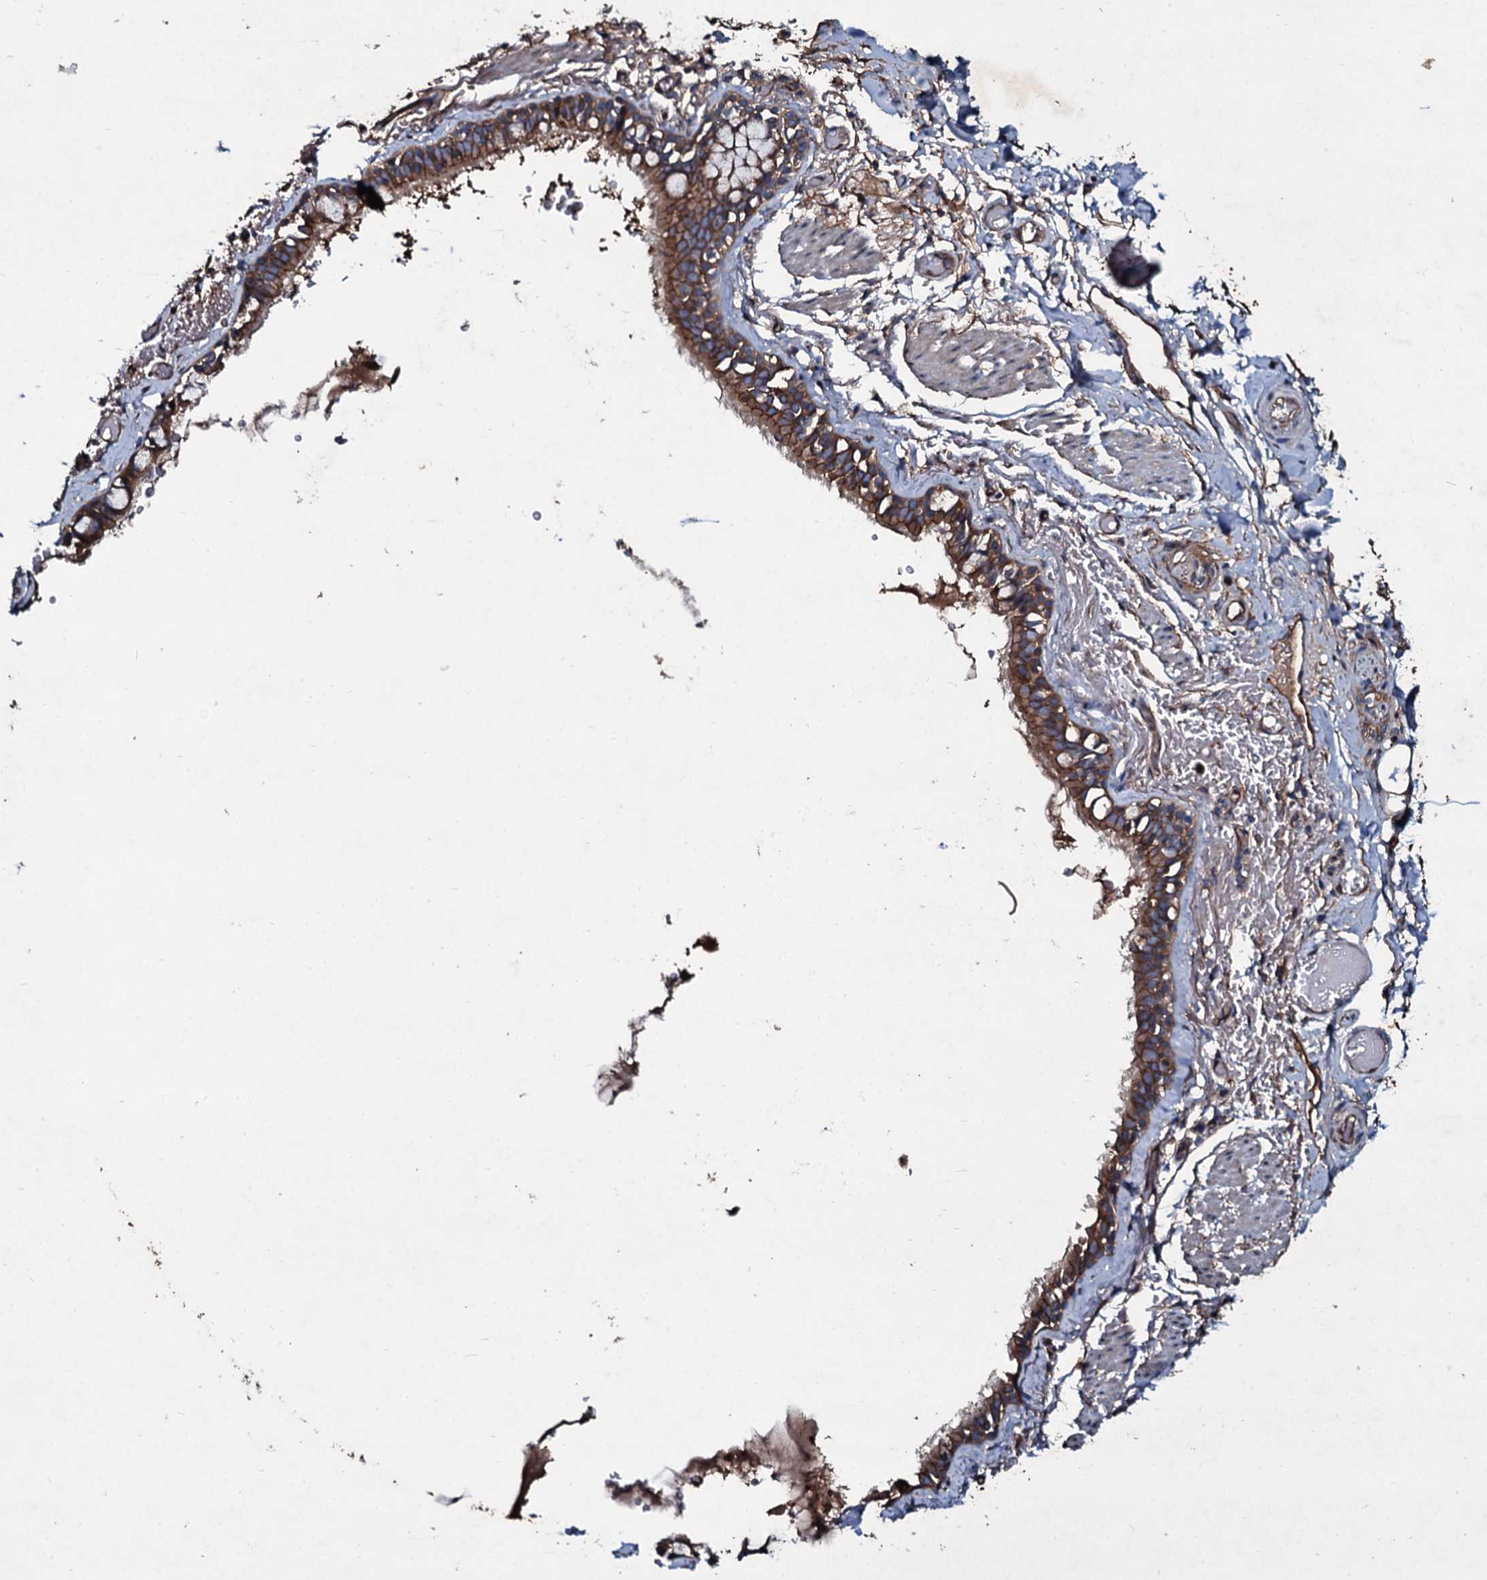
{"staining": {"intensity": "strong", "quantity": ">75%", "location": "cytoplasmic/membranous"}, "tissue": "bronchus", "cell_type": "Respiratory epithelial cells", "image_type": "normal", "snomed": [{"axis": "morphology", "description": "Normal tissue, NOS"}, {"axis": "topography", "description": "Cartilage tissue"}], "caption": "Immunohistochemistry (IHC) of unremarkable human bronchus demonstrates high levels of strong cytoplasmic/membranous expression in approximately >75% of respiratory epithelial cells.", "gene": "DMAC2", "patient": {"sex": "male", "age": 63}}